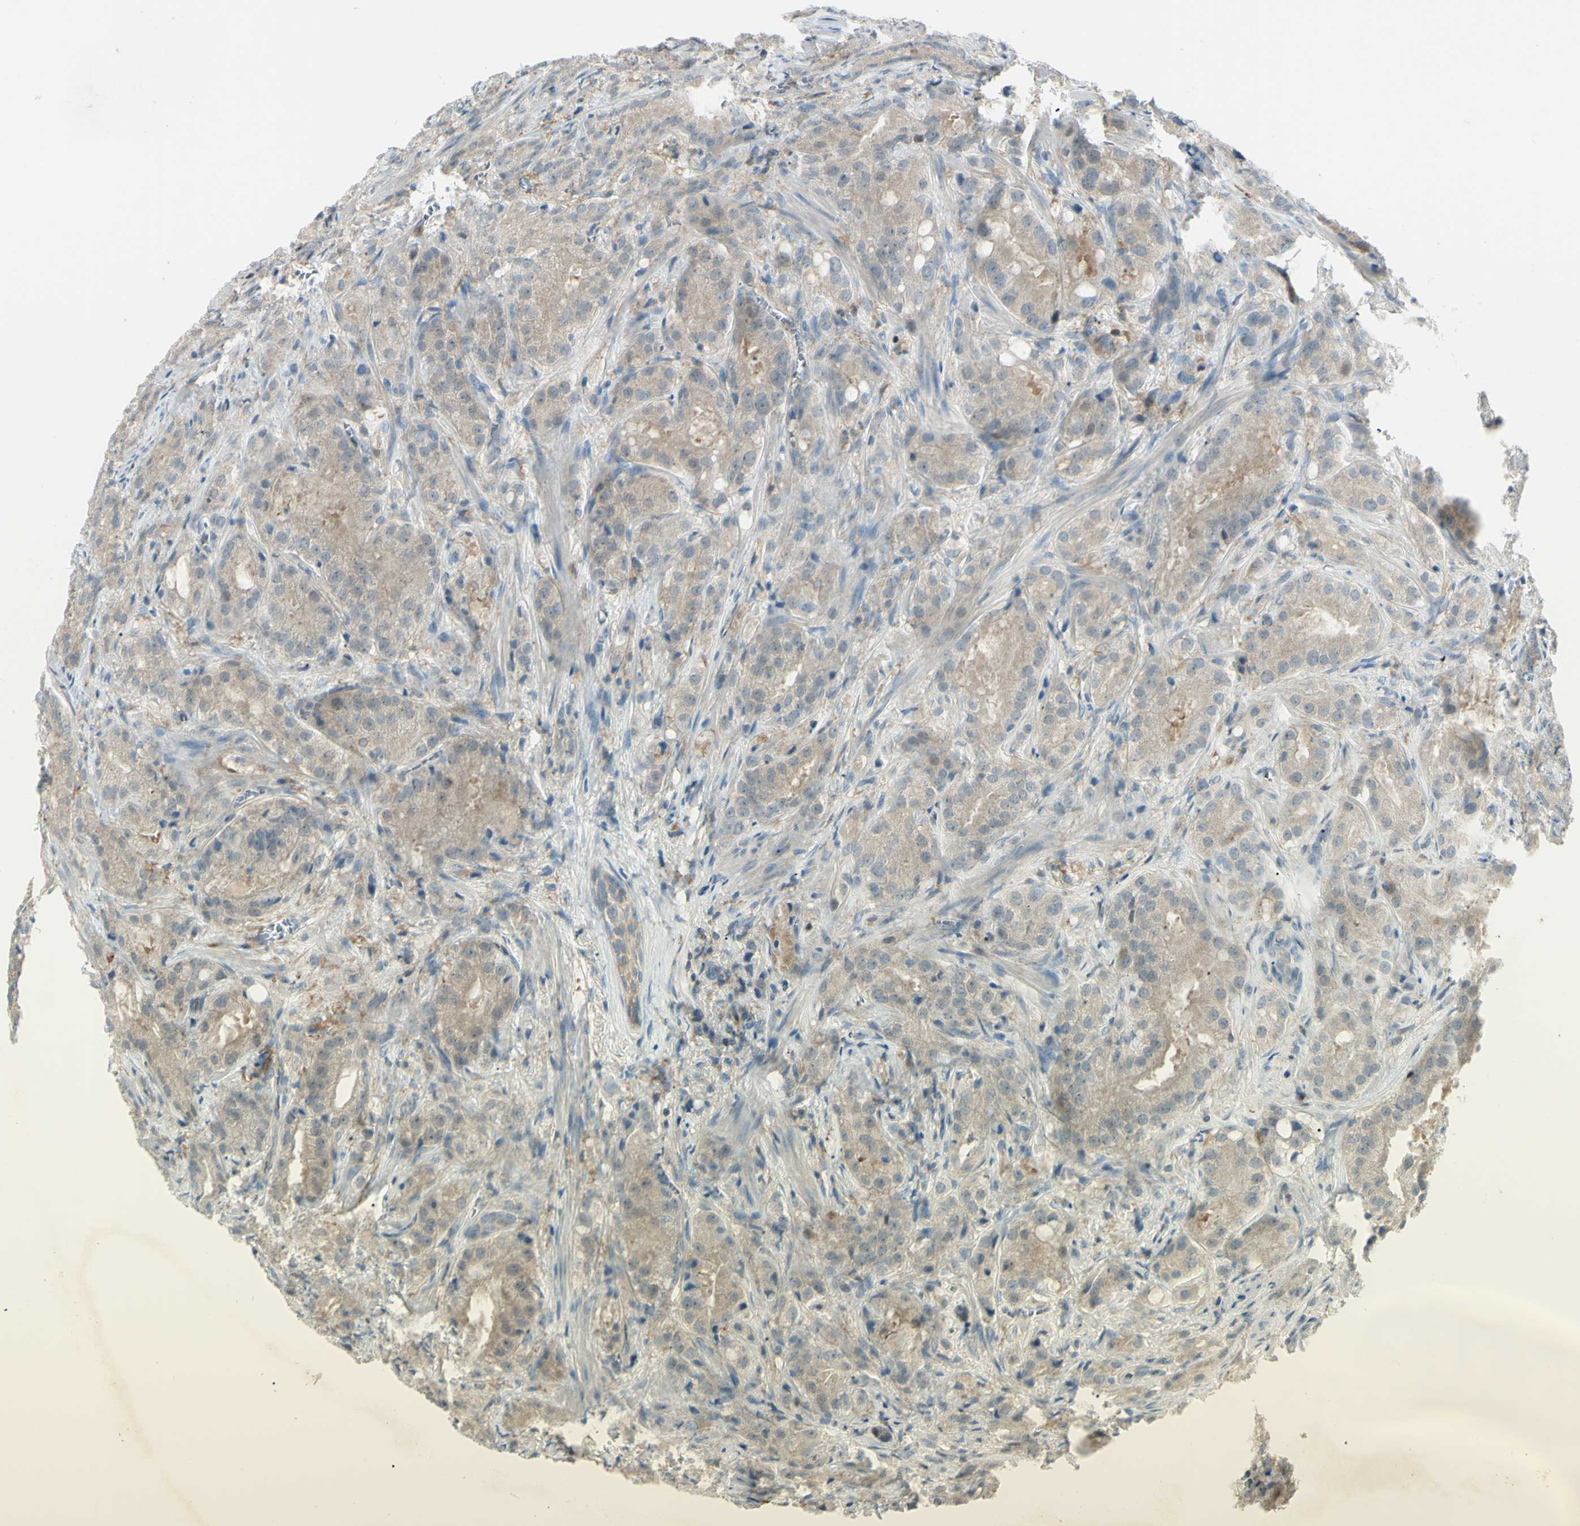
{"staining": {"intensity": "weak", "quantity": ">75%", "location": "cytoplasmic/membranous"}, "tissue": "prostate cancer", "cell_type": "Tumor cells", "image_type": "cancer", "snomed": [{"axis": "morphology", "description": "Adenocarcinoma, High grade"}, {"axis": "topography", "description": "Prostate"}], "caption": "The micrograph reveals immunohistochemical staining of prostate adenocarcinoma (high-grade). There is weak cytoplasmic/membranous positivity is present in about >75% of tumor cells.", "gene": "C1orf159", "patient": {"sex": "male", "age": 64}}